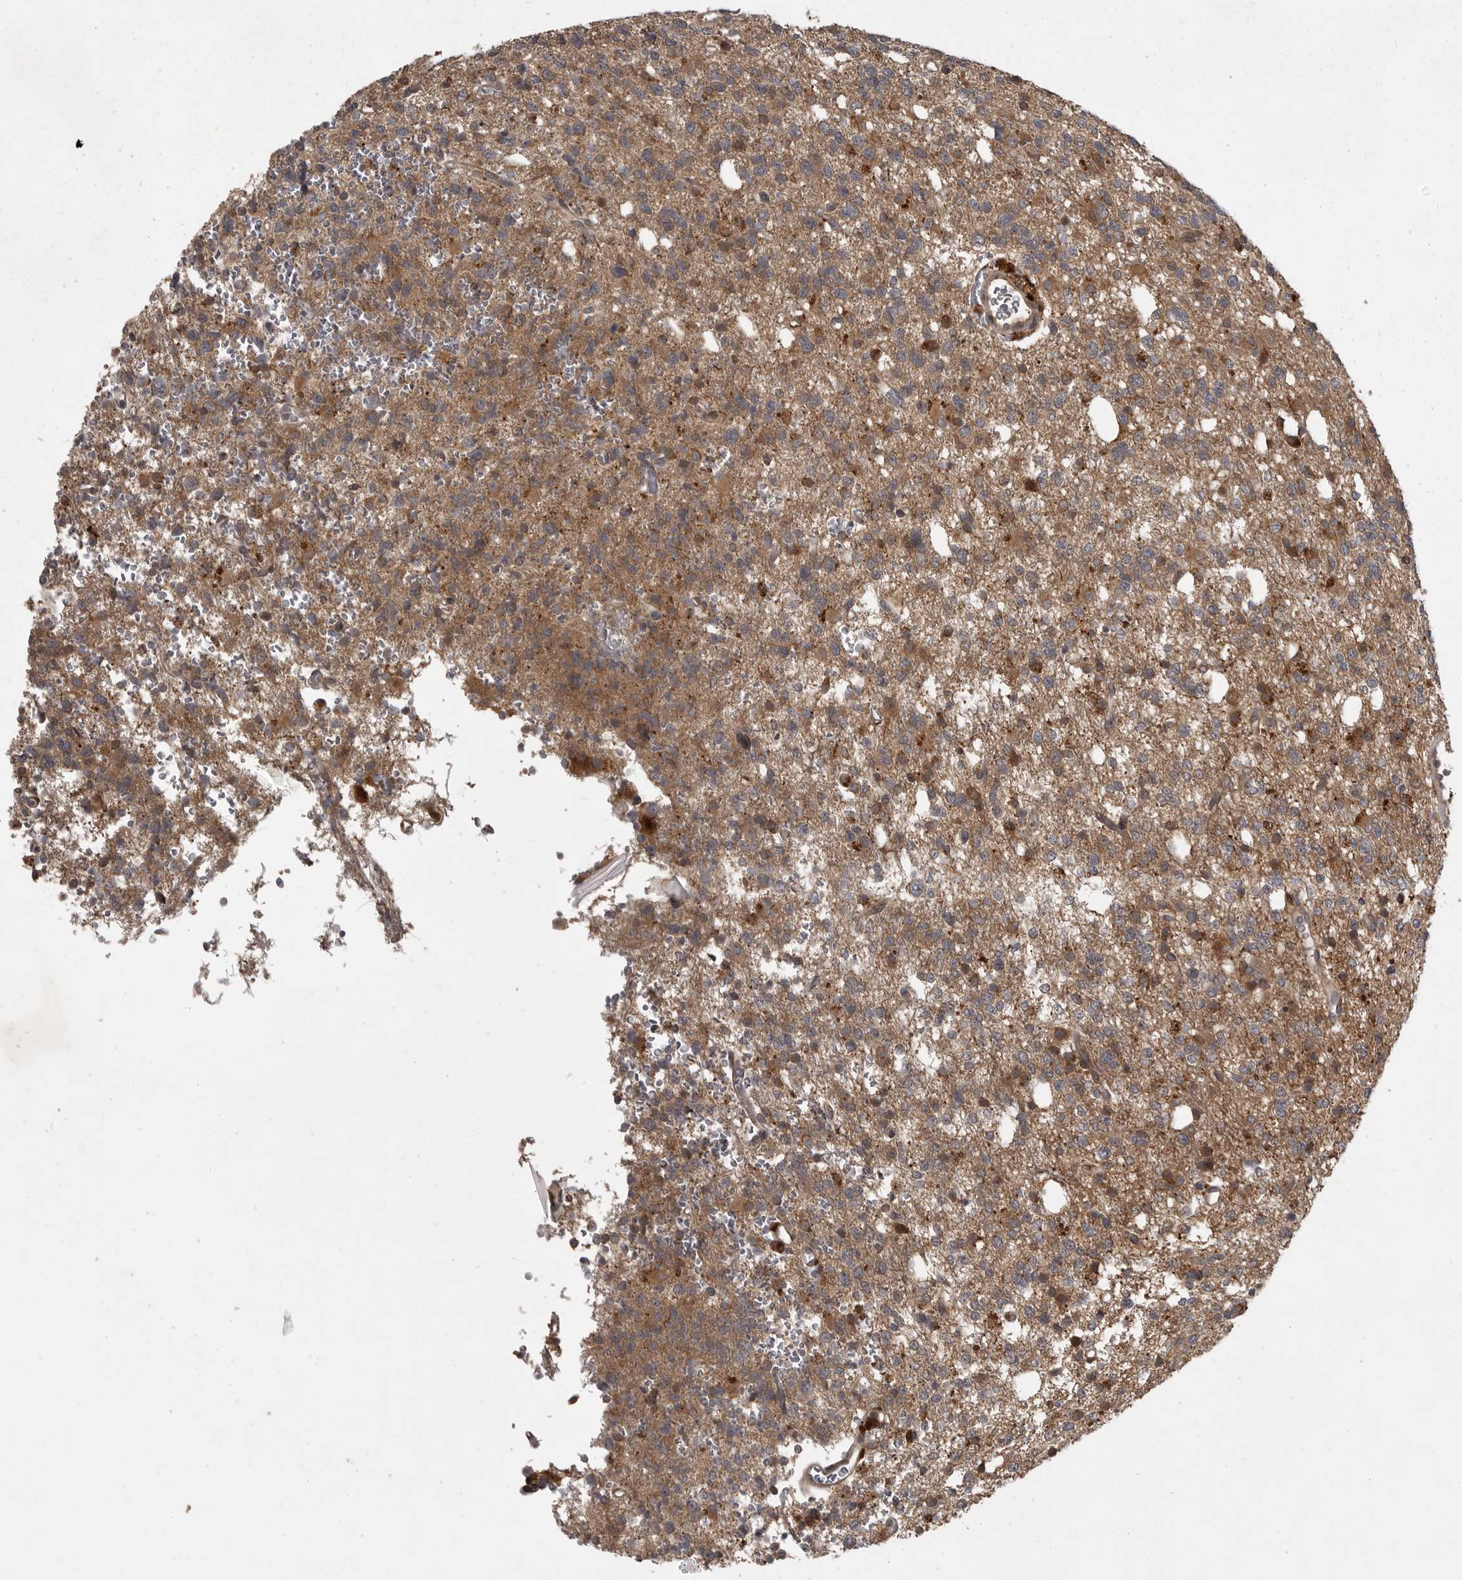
{"staining": {"intensity": "moderate", "quantity": ">75%", "location": "cytoplasmic/membranous"}, "tissue": "glioma", "cell_type": "Tumor cells", "image_type": "cancer", "snomed": [{"axis": "morphology", "description": "Glioma, malignant, High grade"}, {"axis": "topography", "description": "Brain"}], "caption": "Protein analysis of glioma tissue reveals moderate cytoplasmic/membranous positivity in approximately >75% of tumor cells.", "gene": "GPR31", "patient": {"sex": "female", "age": 62}}